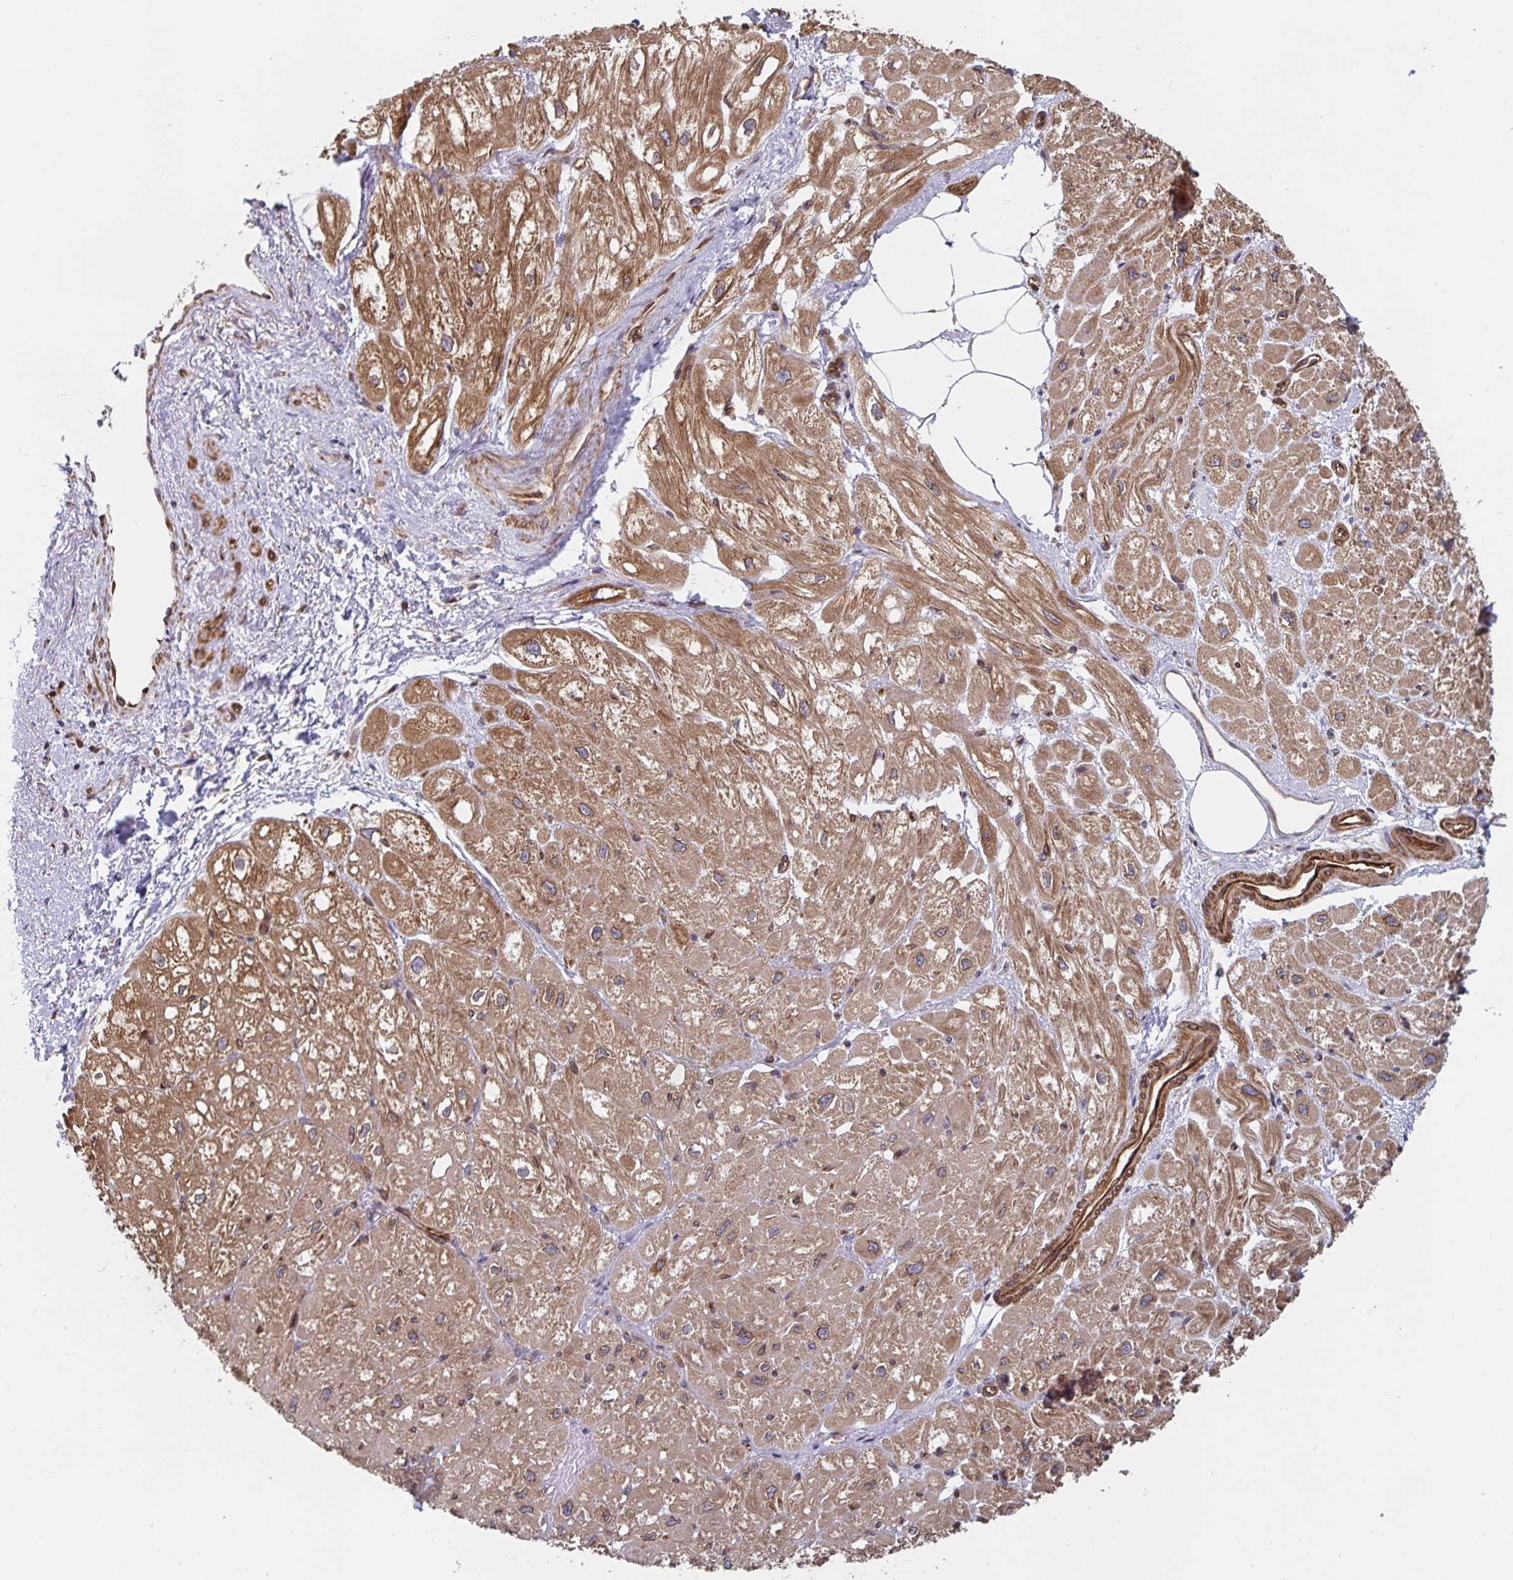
{"staining": {"intensity": "strong", "quantity": ">75%", "location": "cytoplasmic/membranous"}, "tissue": "heart muscle", "cell_type": "Cardiomyocytes", "image_type": "normal", "snomed": [{"axis": "morphology", "description": "Normal tissue, NOS"}, {"axis": "topography", "description": "Heart"}], "caption": "An IHC photomicrograph of unremarkable tissue is shown. Protein staining in brown highlights strong cytoplasmic/membranous positivity in heart muscle within cardiomyocytes. Using DAB (3,3'-diaminobenzidine) (brown) and hematoxylin (blue) stains, captured at high magnification using brightfield microscopy.", "gene": "BCAP29", "patient": {"sex": "female", "age": 62}}